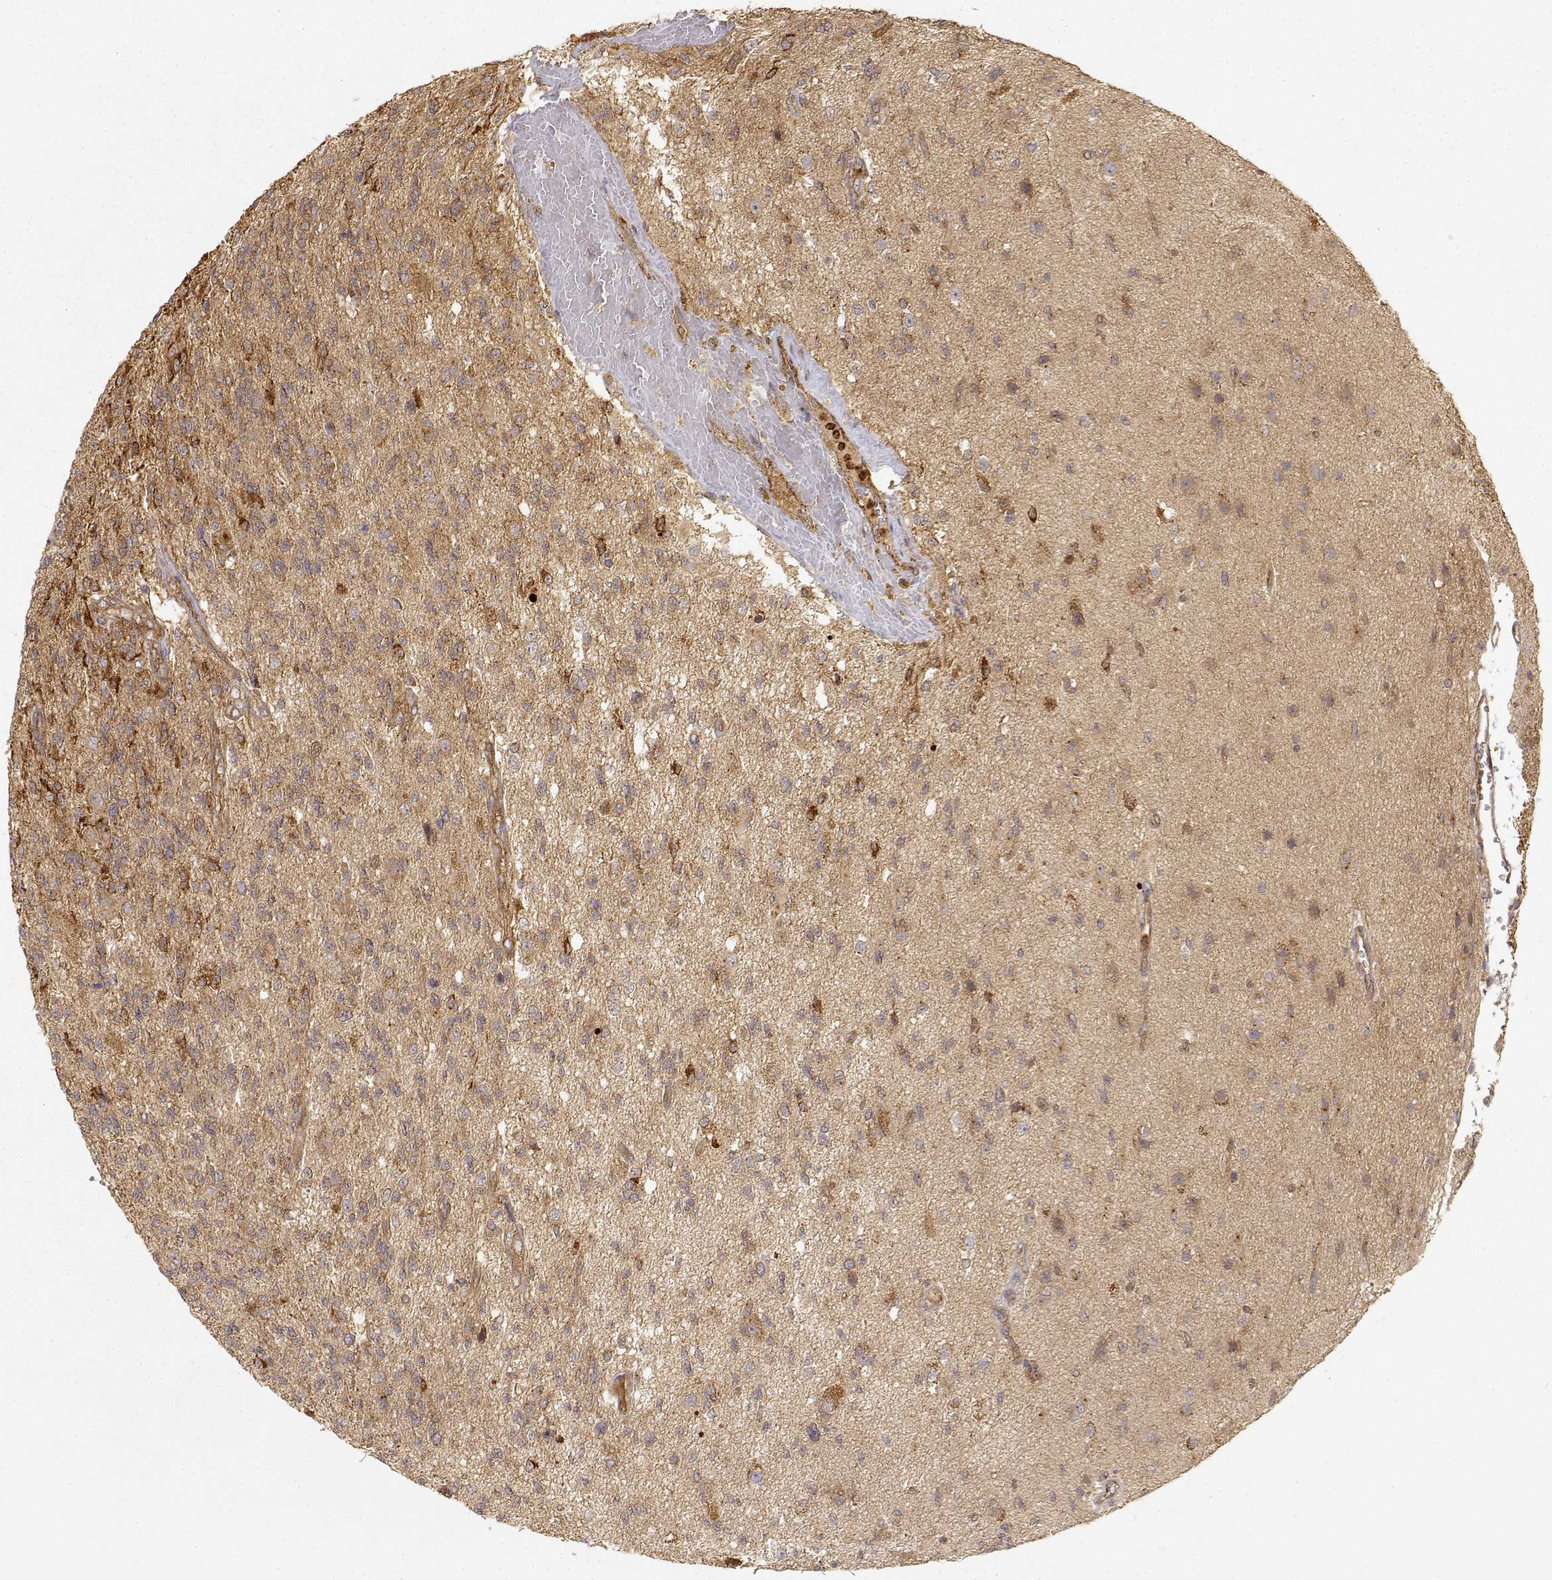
{"staining": {"intensity": "weak", "quantity": ">75%", "location": "cytoplasmic/membranous"}, "tissue": "glioma", "cell_type": "Tumor cells", "image_type": "cancer", "snomed": [{"axis": "morphology", "description": "Glioma, malignant, High grade"}, {"axis": "topography", "description": "Brain"}], "caption": "A photomicrograph showing weak cytoplasmic/membranous expression in approximately >75% of tumor cells in glioma, as visualized by brown immunohistochemical staining.", "gene": "CDK5RAP2", "patient": {"sex": "male", "age": 56}}